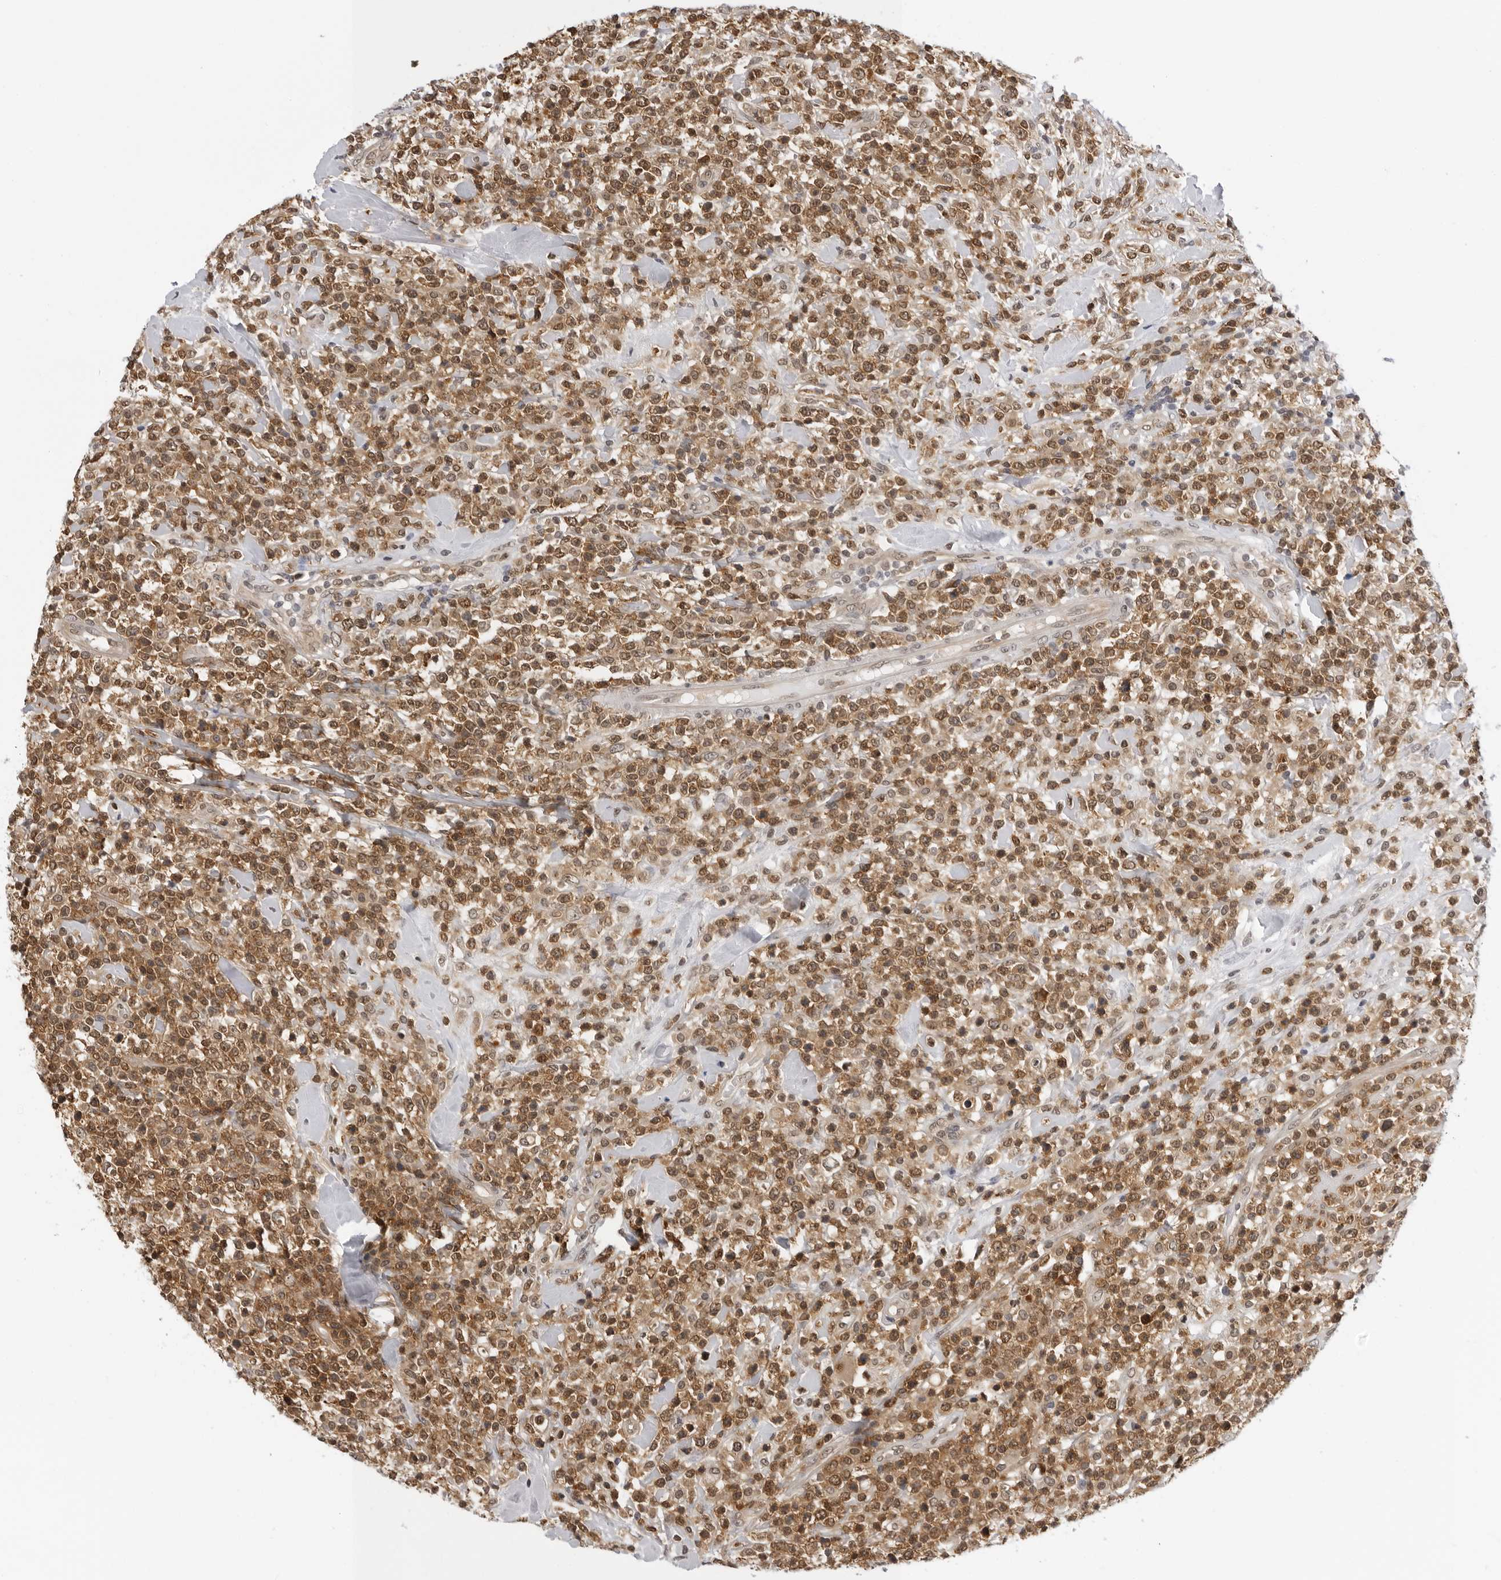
{"staining": {"intensity": "moderate", "quantity": ">75%", "location": "cytoplasmic/membranous,nuclear"}, "tissue": "lymphoma", "cell_type": "Tumor cells", "image_type": "cancer", "snomed": [{"axis": "morphology", "description": "Malignant lymphoma, non-Hodgkin's type, High grade"}, {"axis": "topography", "description": "Colon"}], "caption": "There is medium levels of moderate cytoplasmic/membranous and nuclear positivity in tumor cells of lymphoma, as demonstrated by immunohistochemical staining (brown color).", "gene": "WDR77", "patient": {"sex": "female", "age": 53}}